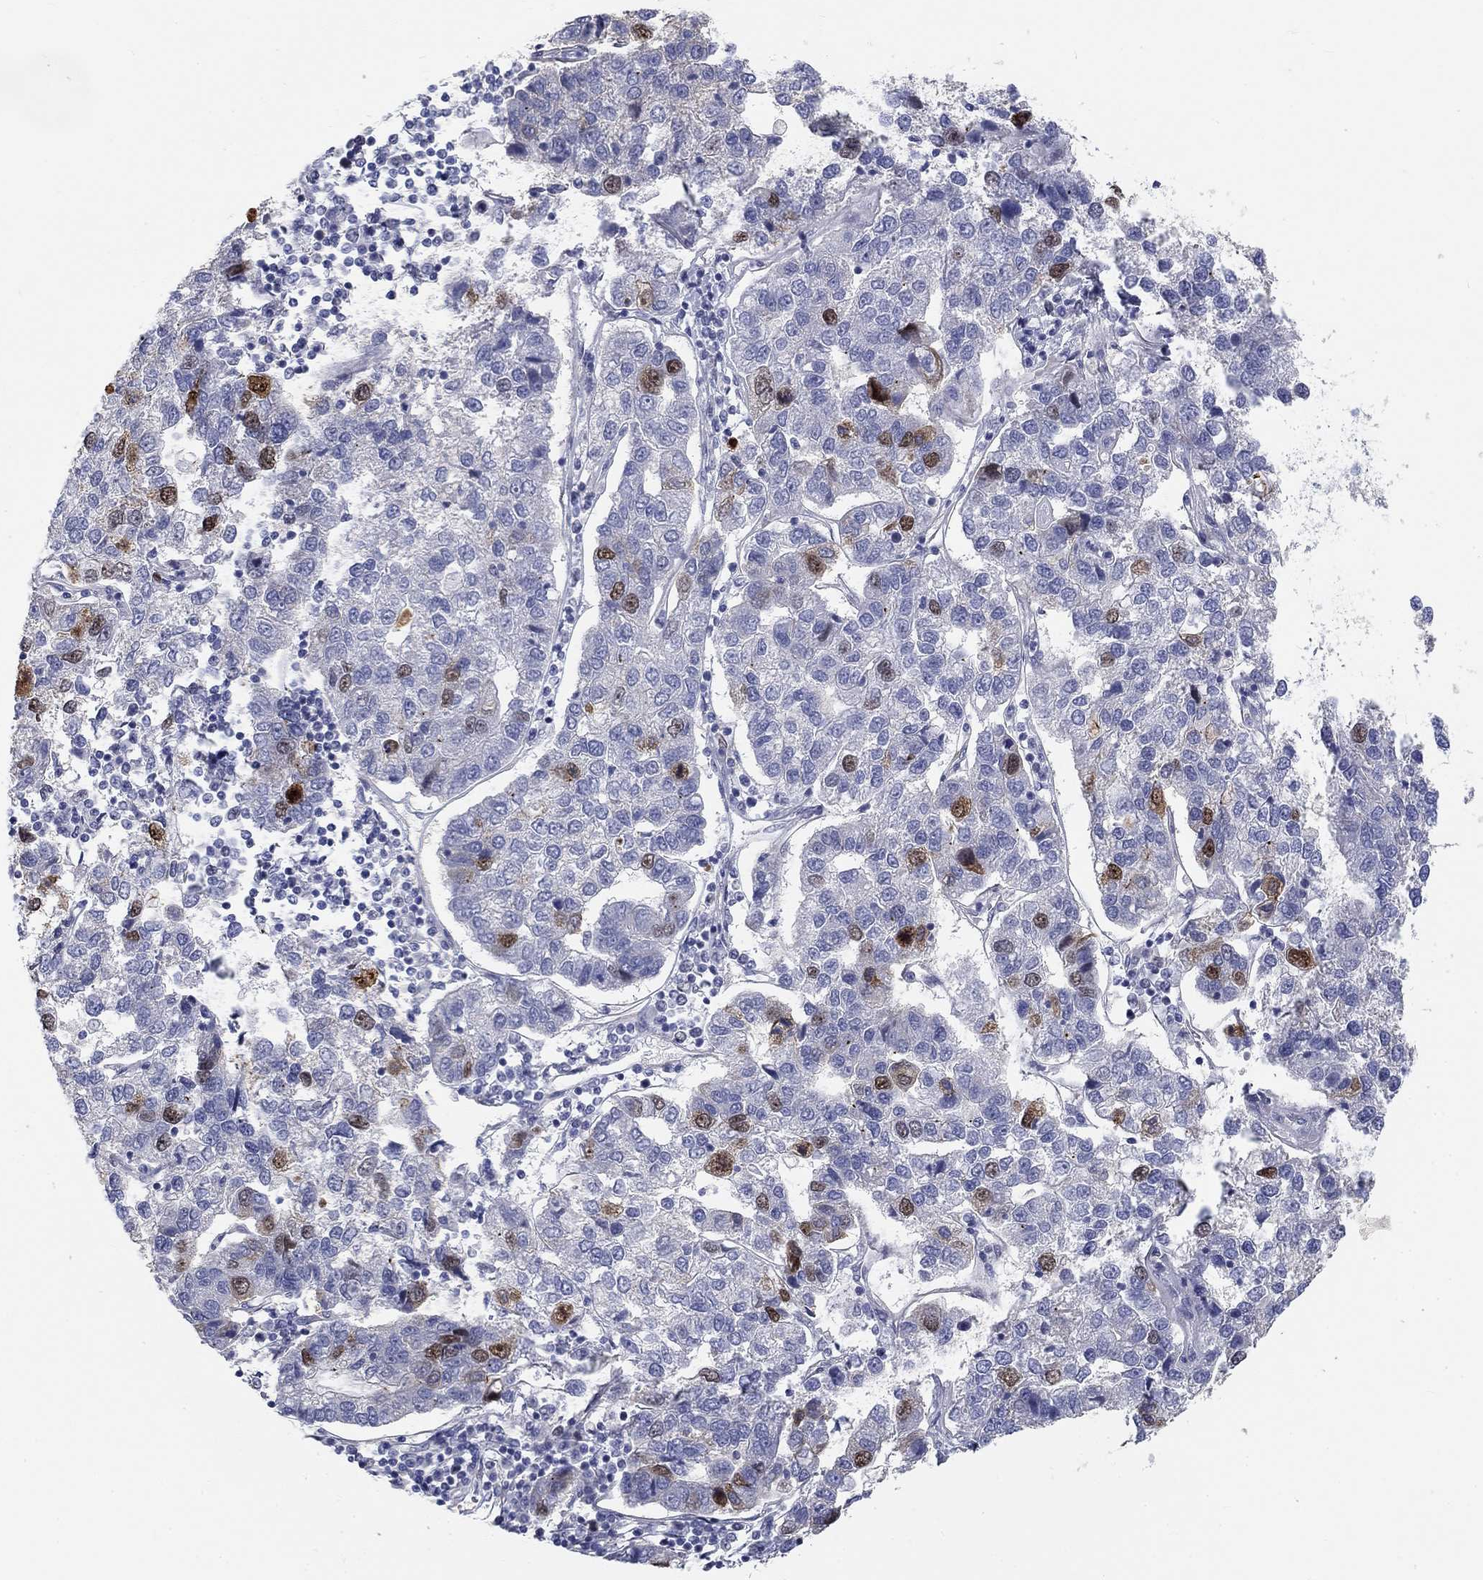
{"staining": {"intensity": "strong", "quantity": "<25%", "location": "nuclear"}, "tissue": "pancreatic cancer", "cell_type": "Tumor cells", "image_type": "cancer", "snomed": [{"axis": "morphology", "description": "Adenocarcinoma, NOS"}, {"axis": "topography", "description": "Pancreas"}], "caption": "Immunohistochemistry micrograph of human pancreatic cancer stained for a protein (brown), which reveals medium levels of strong nuclear staining in about <25% of tumor cells.", "gene": "PRC1", "patient": {"sex": "female", "age": 61}}